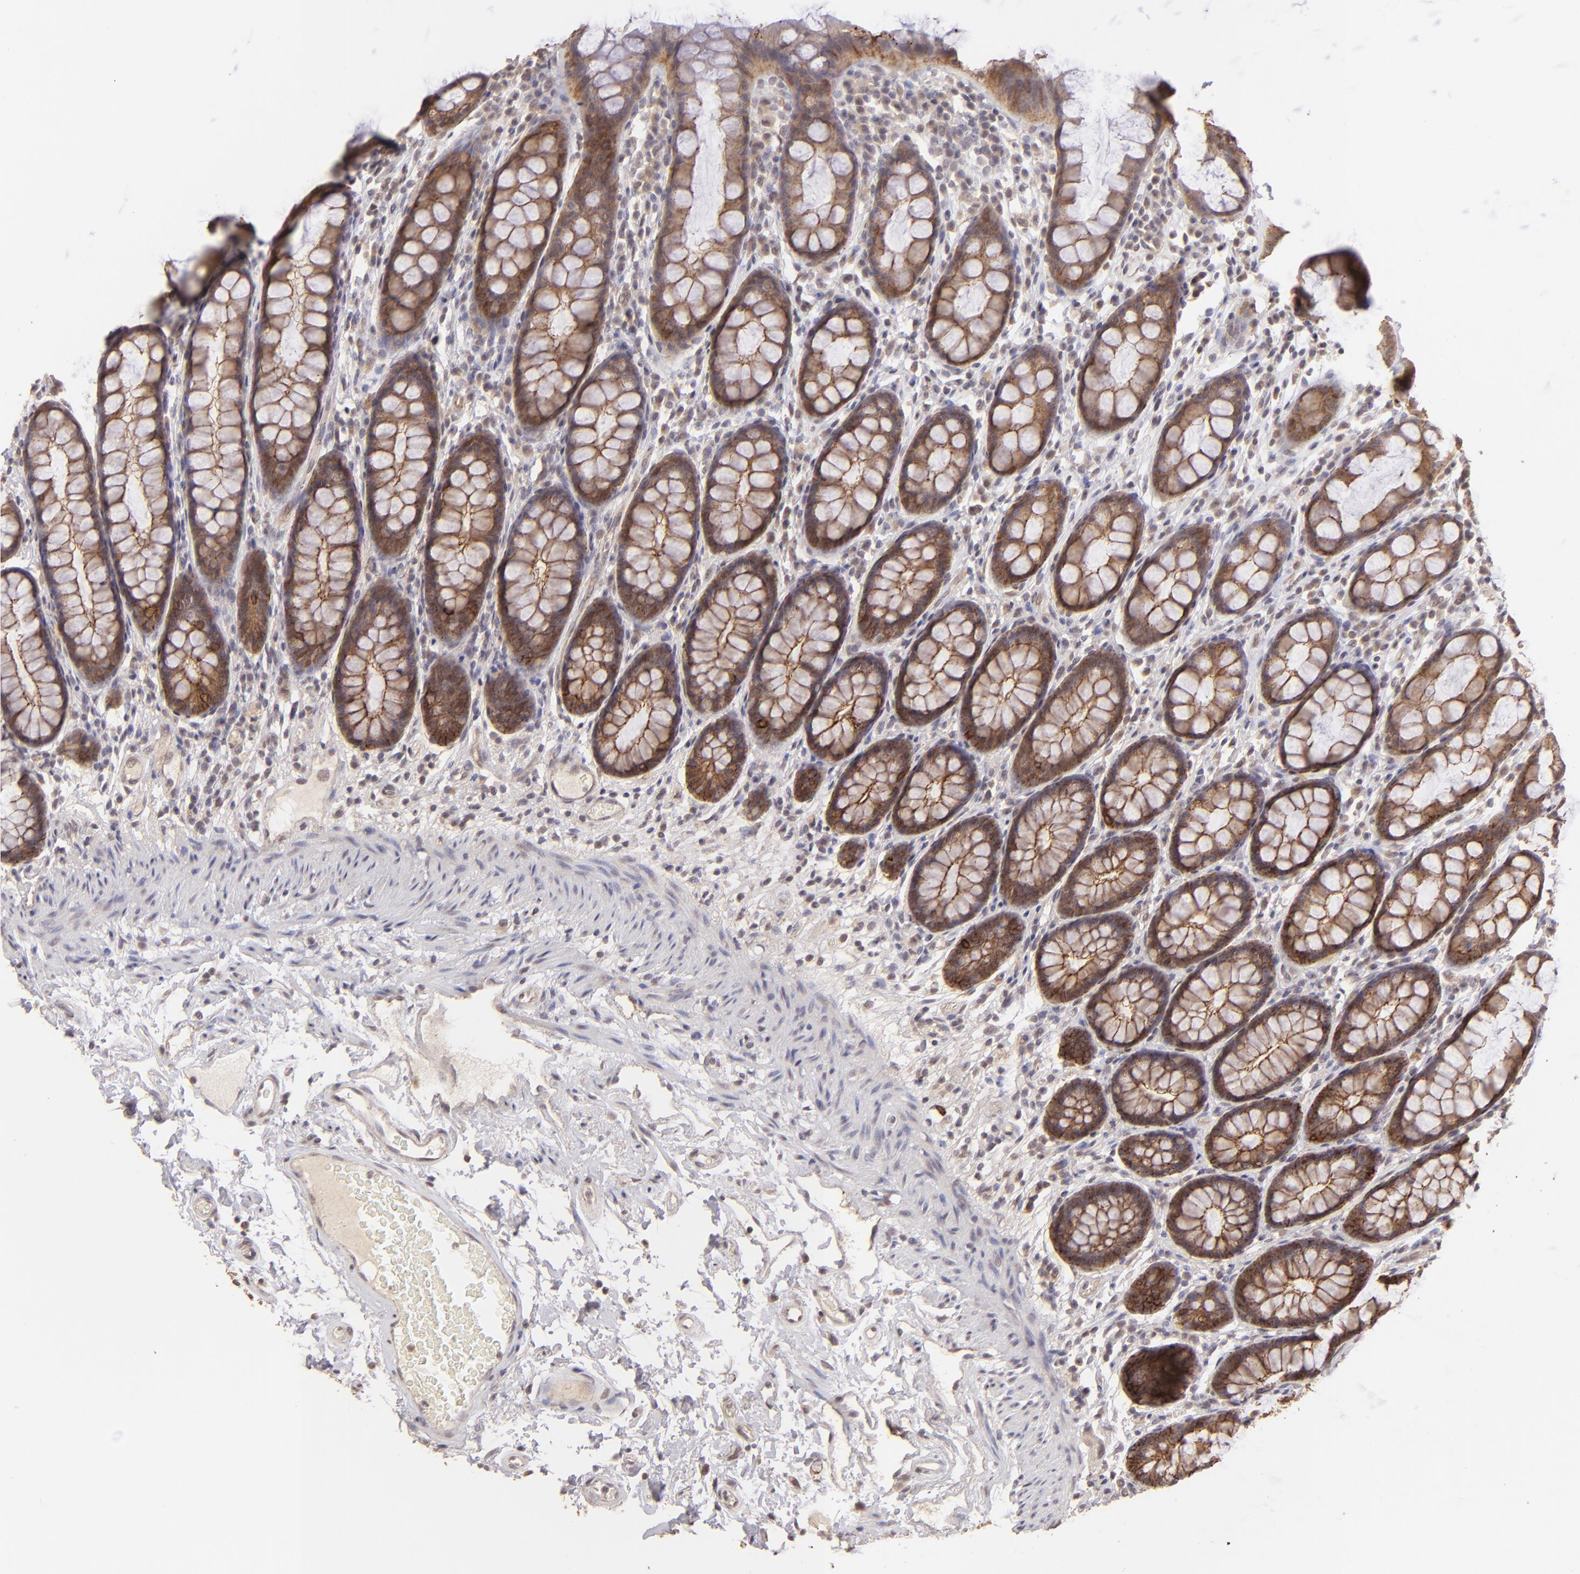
{"staining": {"intensity": "strong", "quantity": ">75%", "location": "cytoplasmic/membranous"}, "tissue": "rectum", "cell_type": "Glandular cells", "image_type": "normal", "snomed": [{"axis": "morphology", "description": "Normal tissue, NOS"}, {"axis": "topography", "description": "Rectum"}], "caption": "Brown immunohistochemical staining in normal rectum displays strong cytoplasmic/membranous expression in about >75% of glandular cells.", "gene": "CLDN1", "patient": {"sex": "male", "age": 92}}